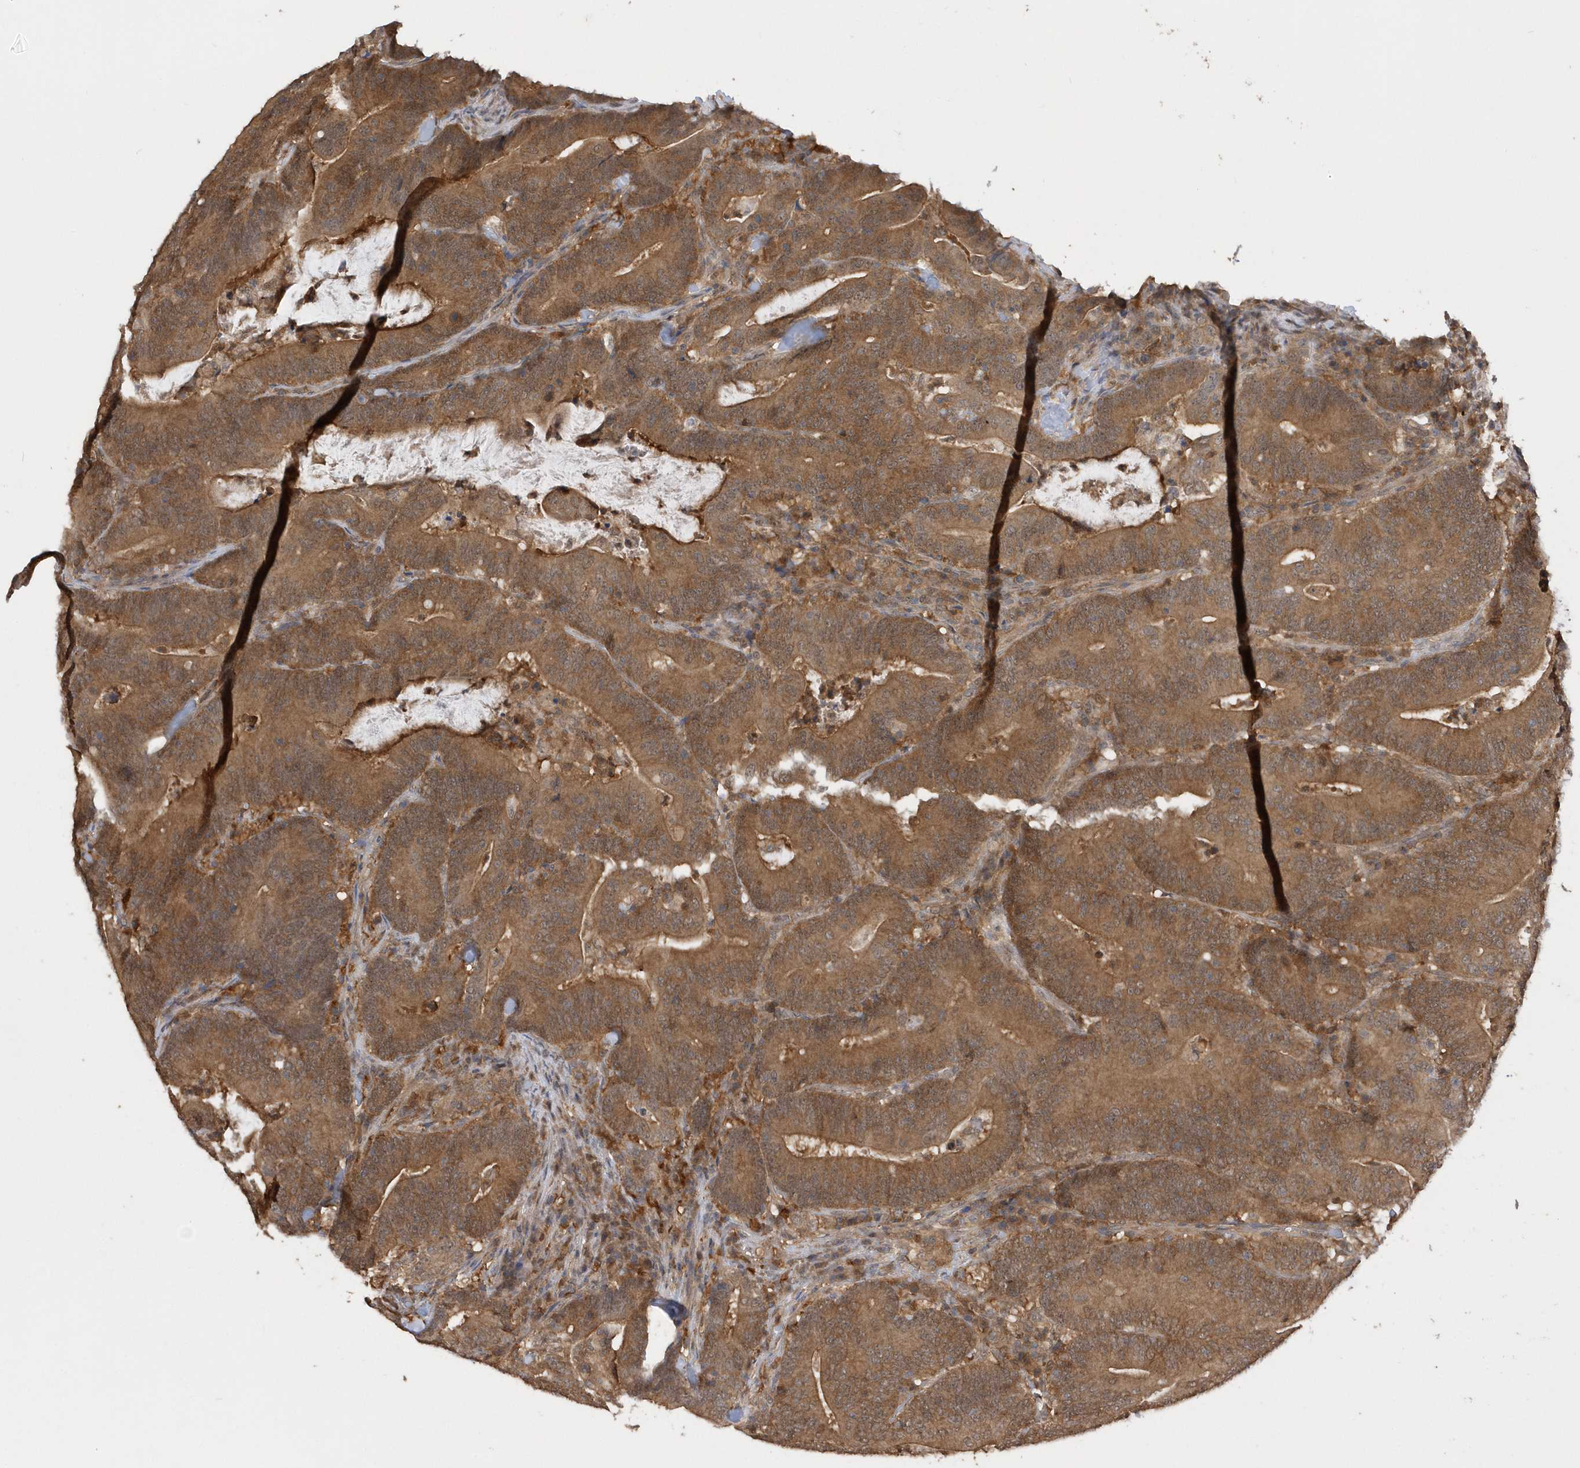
{"staining": {"intensity": "moderate", "quantity": ">75%", "location": "cytoplasmic/membranous"}, "tissue": "colorectal cancer", "cell_type": "Tumor cells", "image_type": "cancer", "snomed": [{"axis": "morphology", "description": "Adenocarcinoma, NOS"}, {"axis": "topography", "description": "Colon"}], "caption": "Approximately >75% of tumor cells in colorectal cancer (adenocarcinoma) reveal moderate cytoplasmic/membranous protein staining as visualized by brown immunohistochemical staining.", "gene": "RPE", "patient": {"sex": "female", "age": 66}}